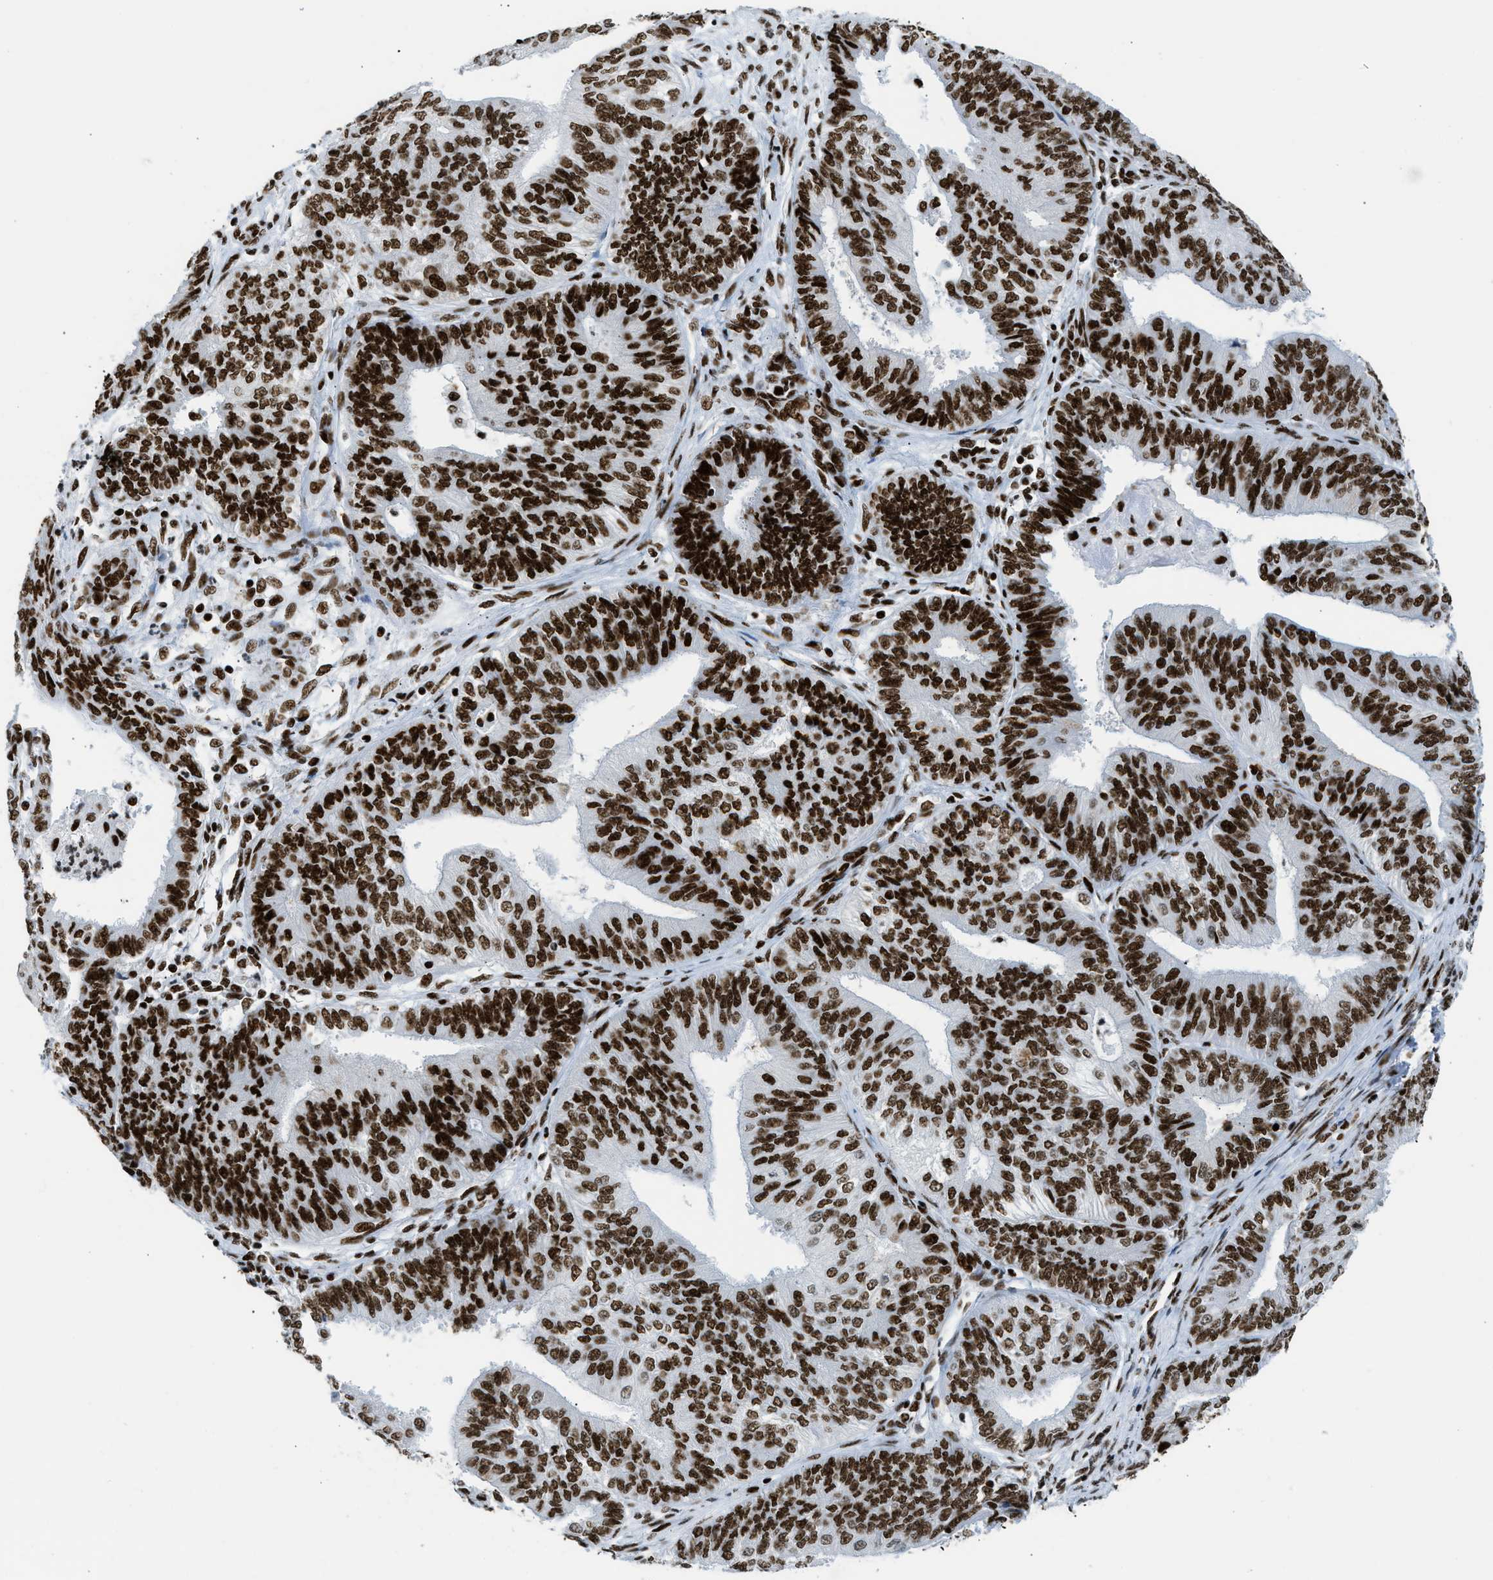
{"staining": {"intensity": "strong", "quantity": ">75%", "location": "nuclear"}, "tissue": "endometrial cancer", "cell_type": "Tumor cells", "image_type": "cancer", "snomed": [{"axis": "morphology", "description": "Adenocarcinoma, NOS"}, {"axis": "topography", "description": "Endometrium"}], "caption": "Endometrial cancer (adenocarcinoma) stained with DAB immunohistochemistry (IHC) reveals high levels of strong nuclear positivity in about >75% of tumor cells.", "gene": "PIF1", "patient": {"sex": "female", "age": 58}}